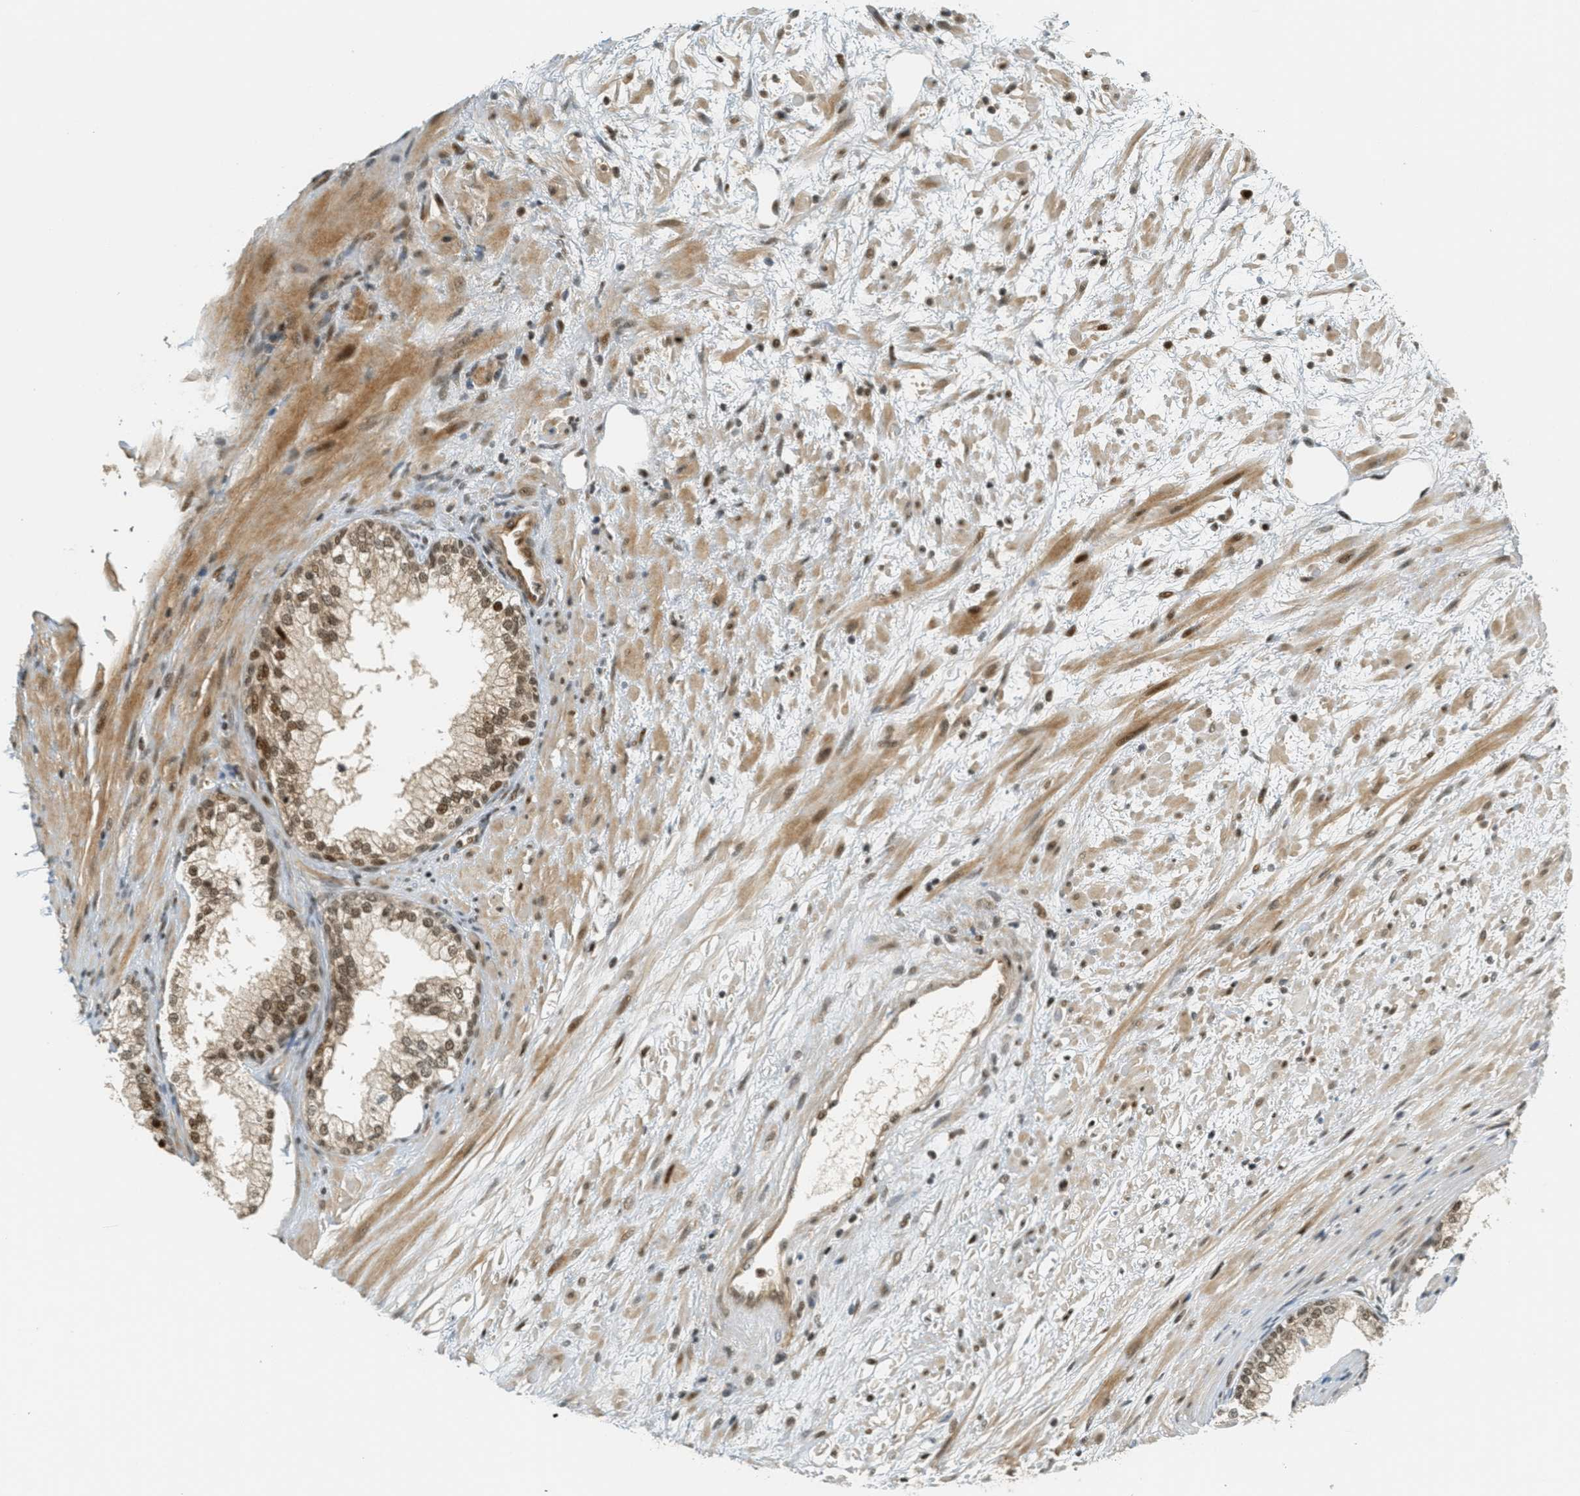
{"staining": {"intensity": "moderate", "quantity": ">75%", "location": "cytoplasmic/membranous,nuclear"}, "tissue": "prostate", "cell_type": "Glandular cells", "image_type": "normal", "snomed": [{"axis": "morphology", "description": "Normal tissue, NOS"}, {"axis": "topography", "description": "Prostate"}], "caption": "The micrograph displays staining of benign prostate, revealing moderate cytoplasmic/membranous,nuclear protein positivity (brown color) within glandular cells.", "gene": "FOXM1", "patient": {"sex": "male", "age": 76}}